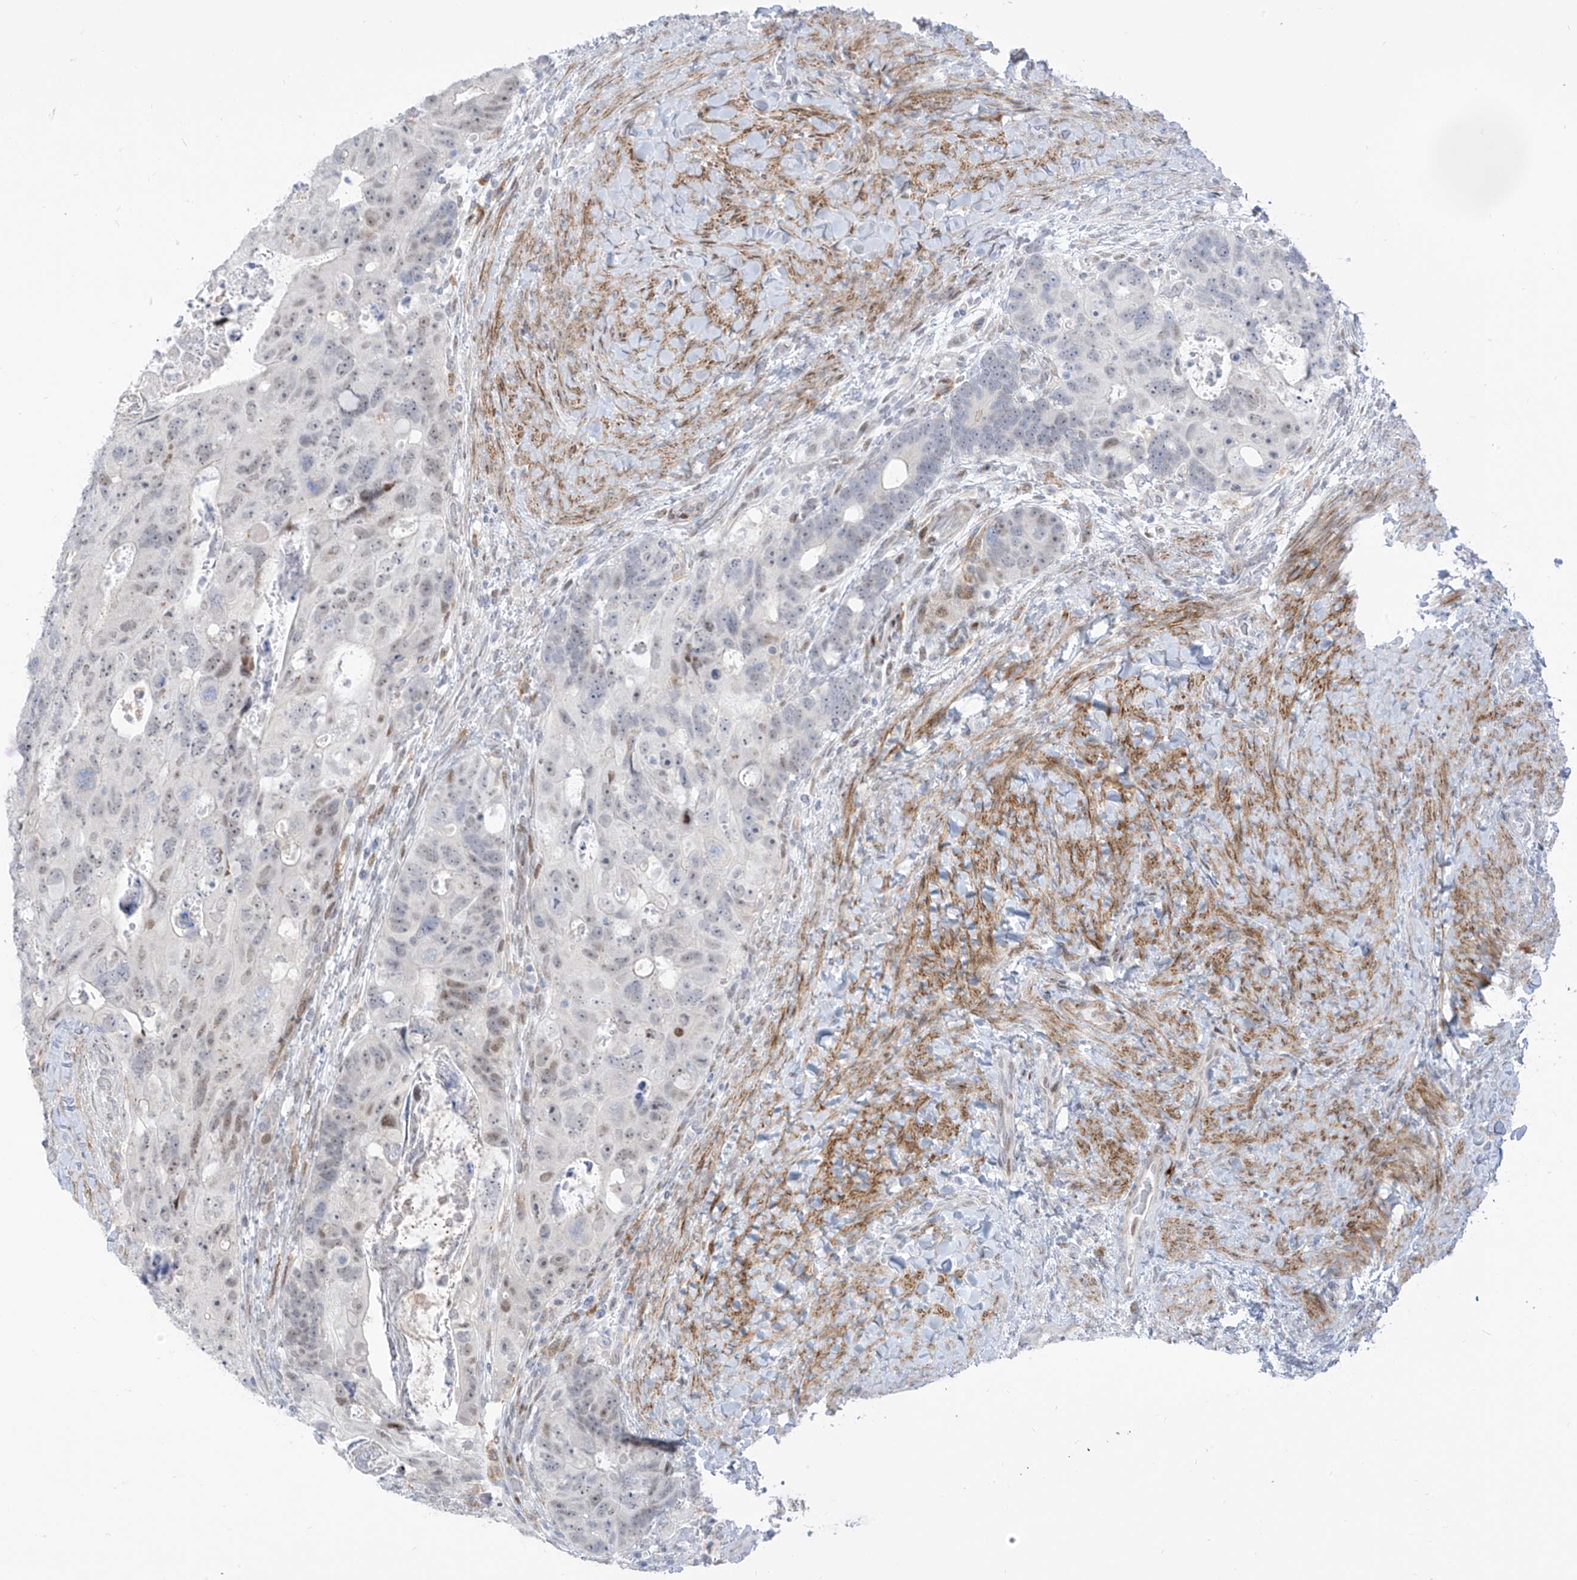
{"staining": {"intensity": "weak", "quantity": "25%-75%", "location": "nuclear"}, "tissue": "colorectal cancer", "cell_type": "Tumor cells", "image_type": "cancer", "snomed": [{"axis": "morphology", "description": "Adenocarcinoma, NOS"}, {"axis": "topography", "description": "Rectum"}], "caption": "Approximately 25%-75% of tumor cells in human colorectal adenocarcinoma show weak nuclear protein expression as visualized by brown immunohistochemical staining.", "gene": "LIN9", "patient": {"sex": "male", "age": 59}}